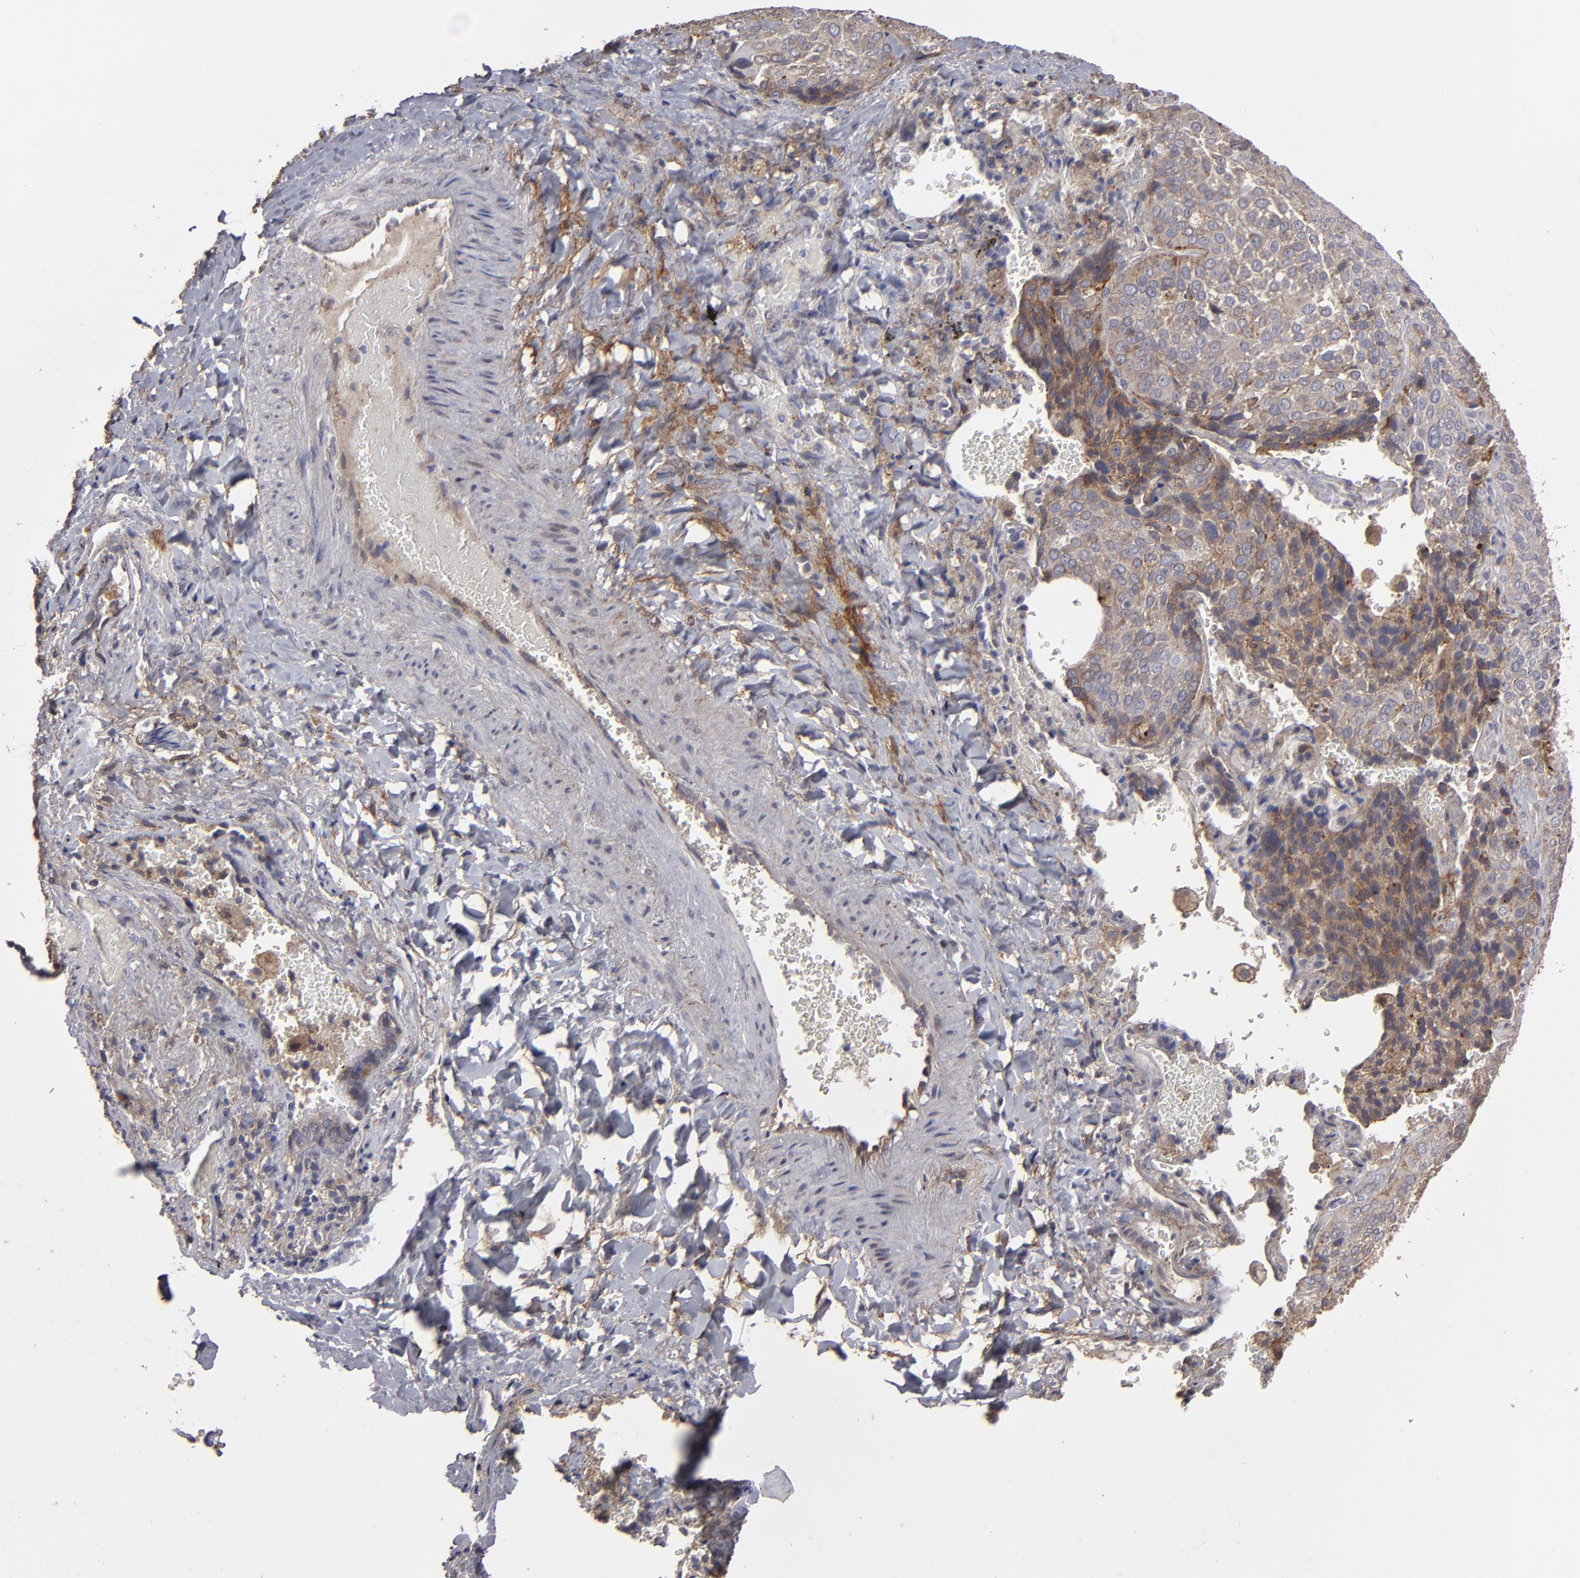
{"staining": {"intensity": "moderate", "quantity": "25%-75%", "location": "cytoplasmic/membranous"}, "tissue": "lung cancer", "cell_type": "Tumor cells", "image_type": "cancer", "snomed": [{"axis": "morphology", "description": "Squamous cell carcinoma, NOS"}, {"axis": "topography", "description": "Lung"}], "caption": "An immunohistochemistry (IHC) histopathology image of tumor tissue is shown. Protein staining in brown labels moderate cytoplasmic/membranous positivity in lung cancer within tumor cells.", "gene": "ITGB5", "patient": {"sex": "male", "age": 54}}